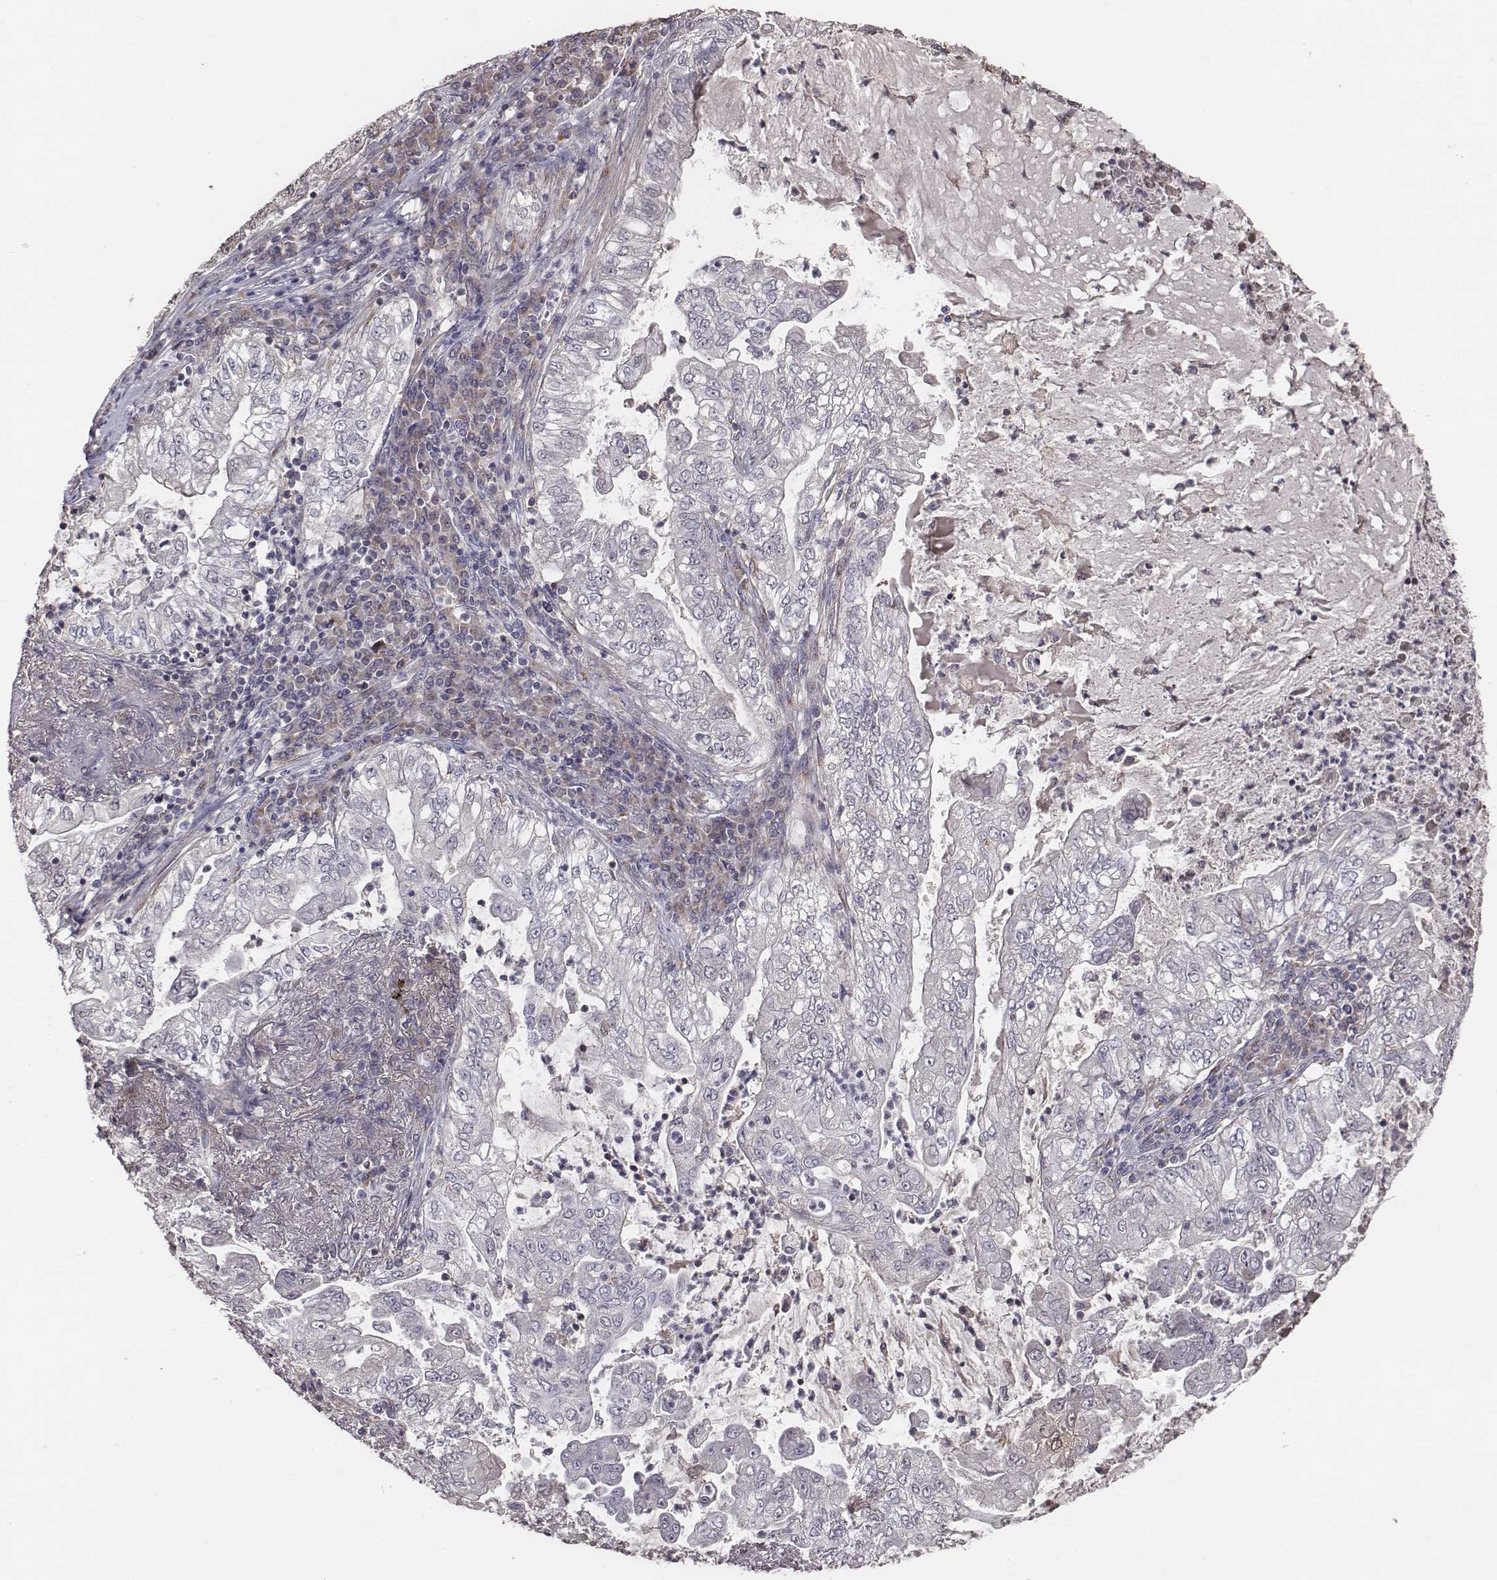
{"staining": {"intensity": "negative", "quantity": "none", "location": "none"}, "tissue": "lung cancer", "cell_type": "Tumor cells", "image_type": "cancer", "snomed": [{"axis": "morphology", "description": "Adenocarcinoma, NOS"}, {"axis": "topography", "description": "Lung"}], "caption": "Immunohistochemical staining of adenocarcinoma (lung) reveals no significant positivity in tumor cells.", "gene": "AP1B1", "patient": {"sex": "female", "age": 73}}